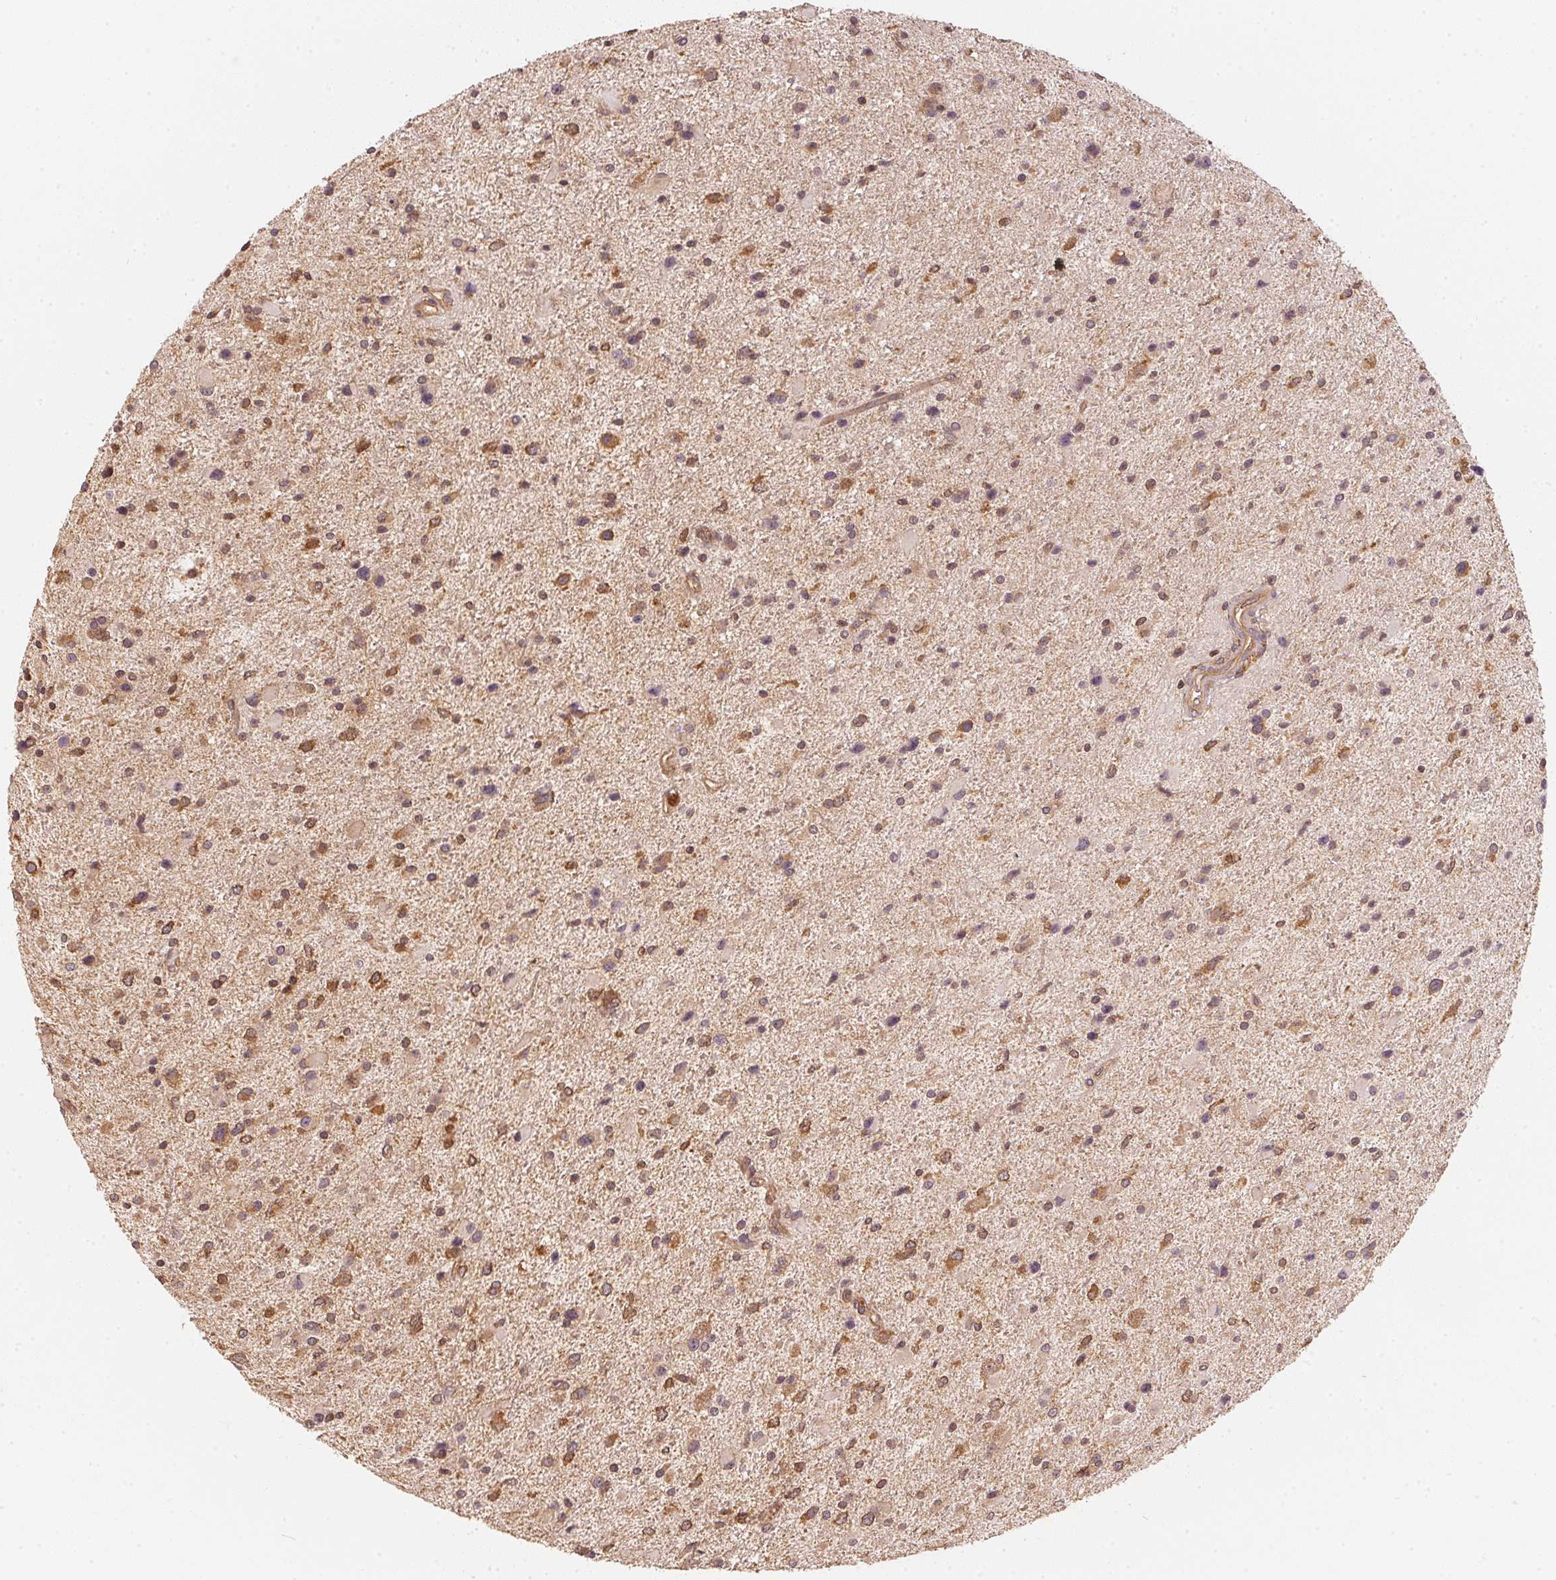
{"staining": {"intensity": "moderate", "quantity": ">75%", "location": "cytoplasmic/membranous"}, "tissue": "glioma", "cell_type": "Tumor cells", "image_type": "cancer", "snomed": [{"axis": "morphology", "description": "Glioma, malignant, Low grade"}, {"axis": "topography", "description": "Brain"}], "caption": "Glioma stained for a protein (brown) exhibits moderate cytoplasmic/membranous positive expression in approximately >75% of tumor cells.", "gene": "STRN4", "patient": {"sex": "female", "age": 32}}